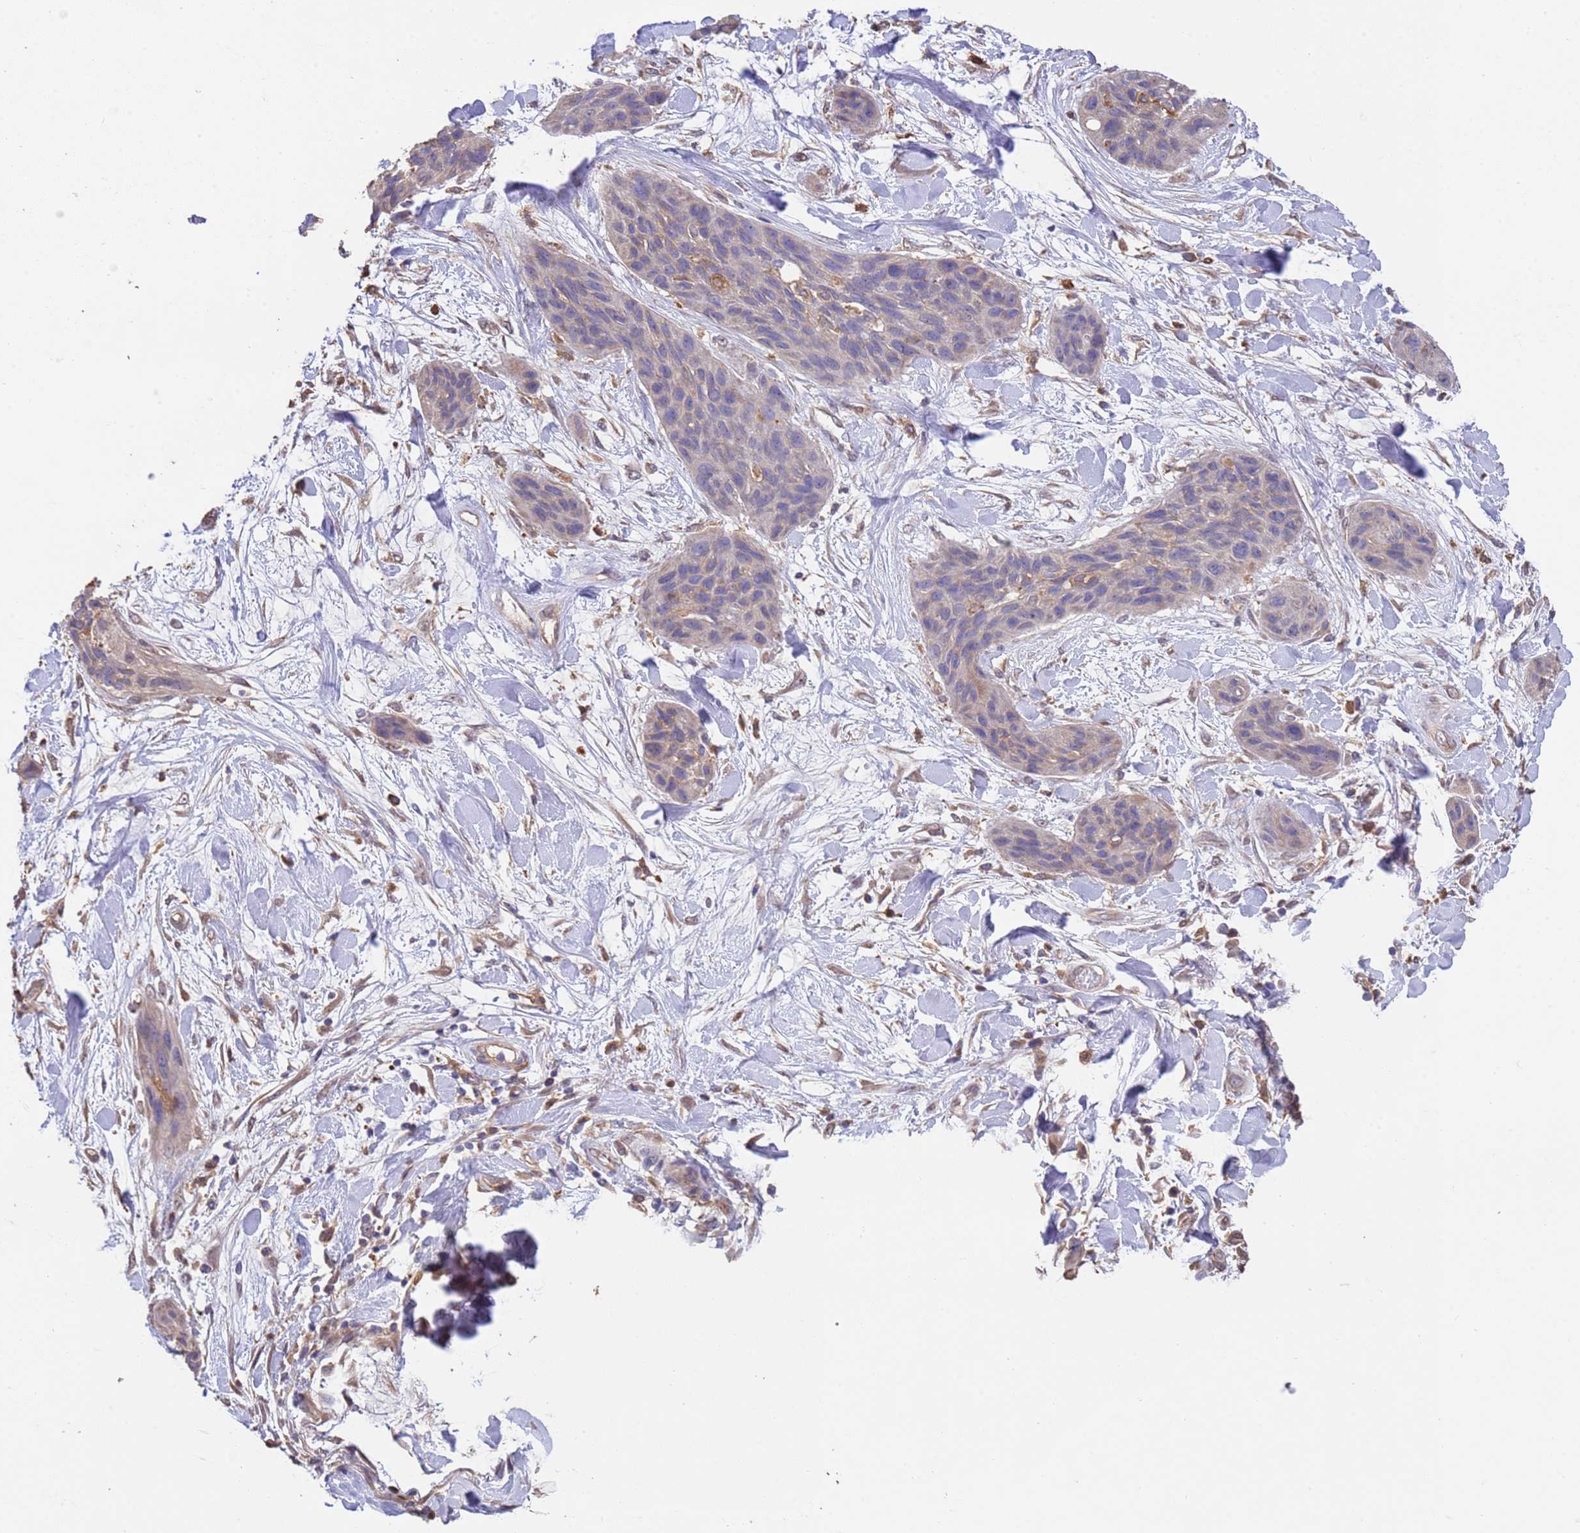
{"staining": {"intensity": "negative", "quantity": "none", "location": "none"}, "tissue": "lung cancer", "cell_type": "Tumor cells", "image_type": "cancer", "snomed": [{"axis": "morphology", "description": "Squamous cell carcinoma, NOS"}, {"axis": "topography", "description": "Lung"}], "caption": "Immunohistochemical staining of lung cancer reveals no significant expression in tumor cells.", "gene": "NPHP1", "patient": {"sex": "female", "age": 70}}